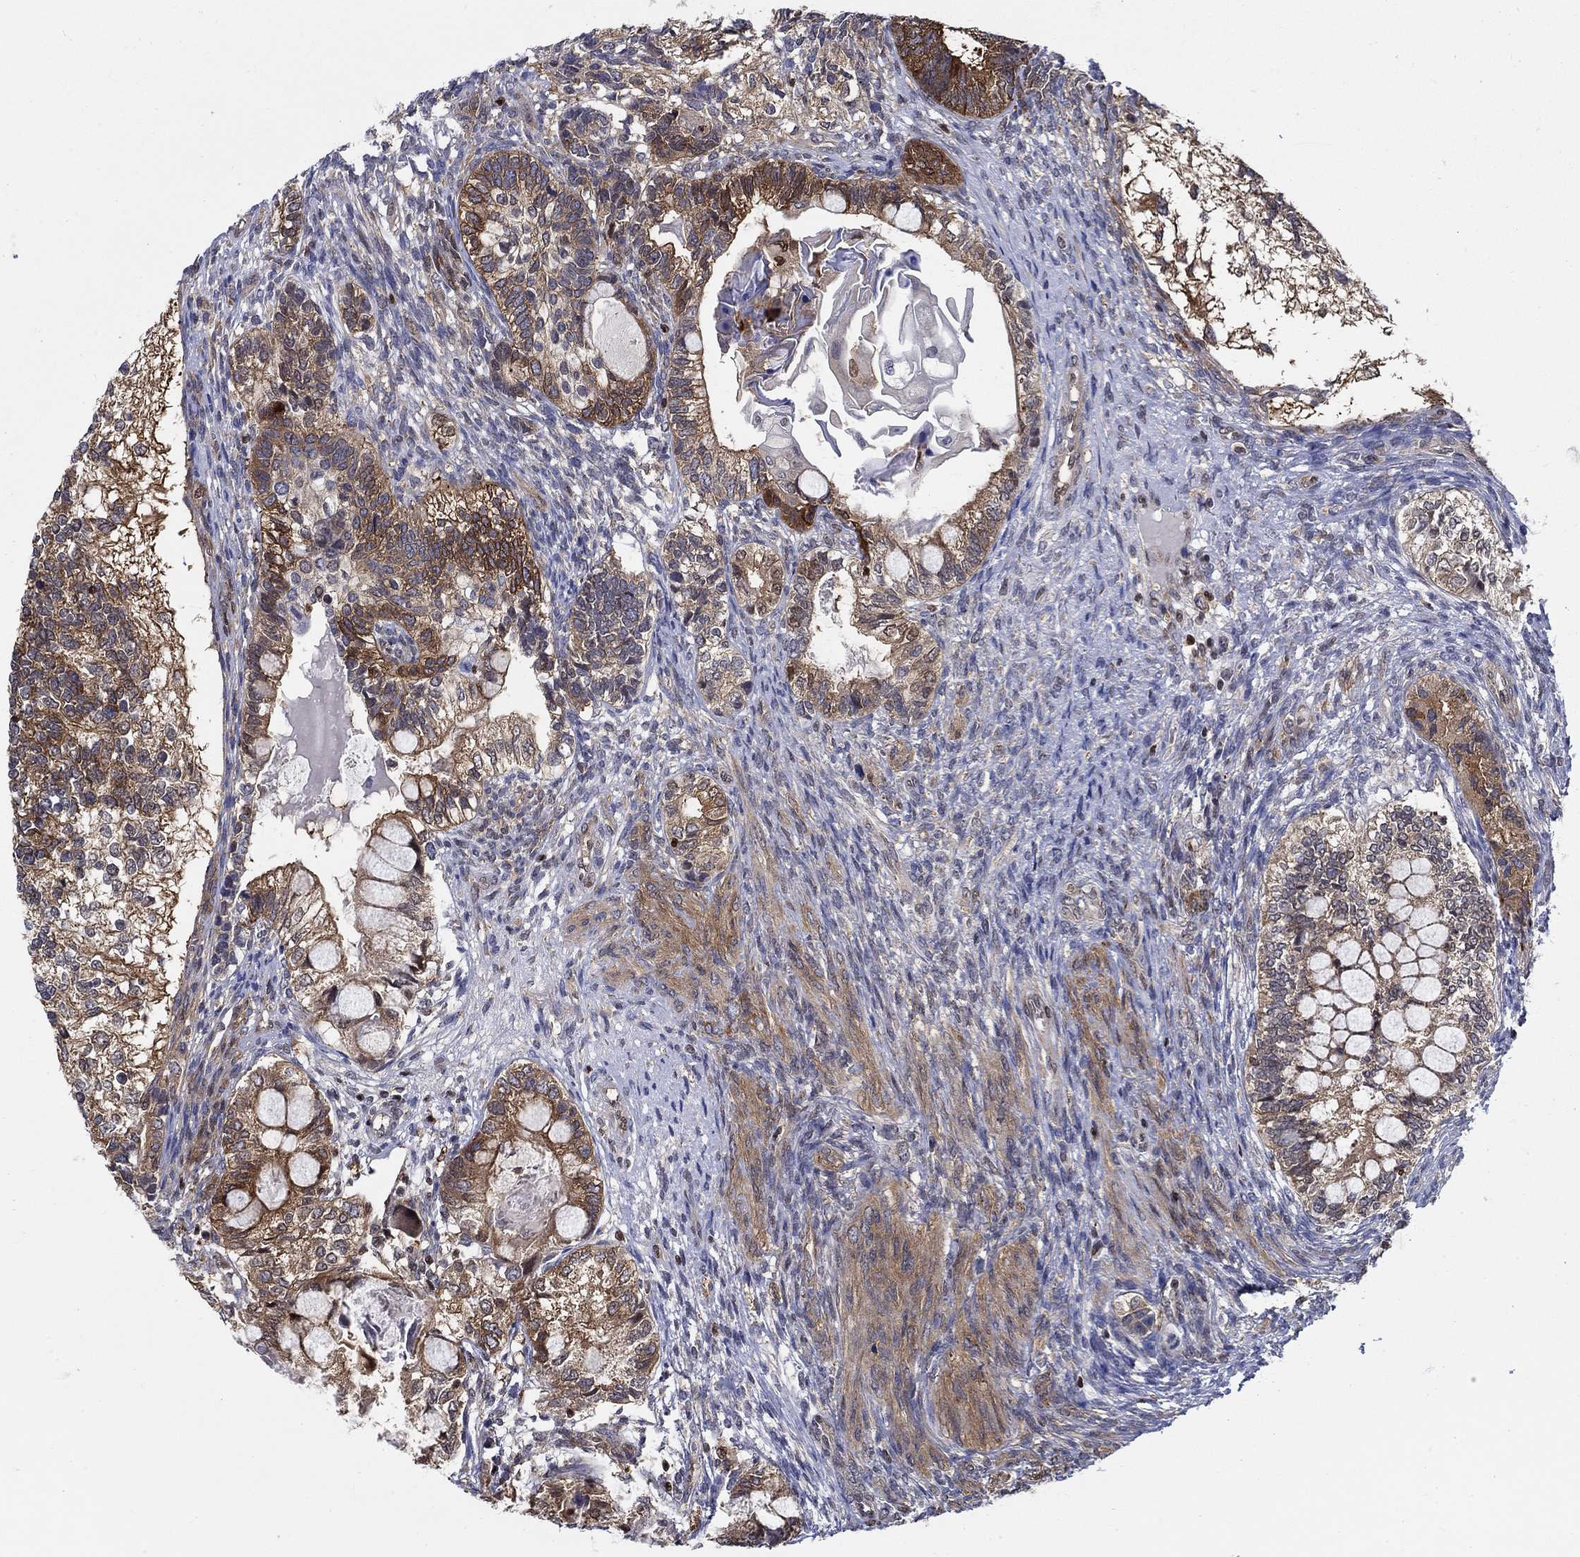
{"staining": {"intensity": "strong", "quantity": "25%-75%", "location": "cytoplasmic/membranous"}, "tissue": "testis cancer", "cell_type": "Tumor cells", "image_type": "cancer", "snomed": [{"axis": "morphology", "description": "Seminoma, NOS"}, {"axis": "morphology", "description": "Carcinoma, Embryonal, NOS"}, {"axis": "topography", "description": "Testis"}], "caption": "Testis cancer stained for a protein shows strong cytoplasmic/membranous positivity in tumor cells.", "gene": "ZNF594", "patient": {"sex": "male", "age": 41}}